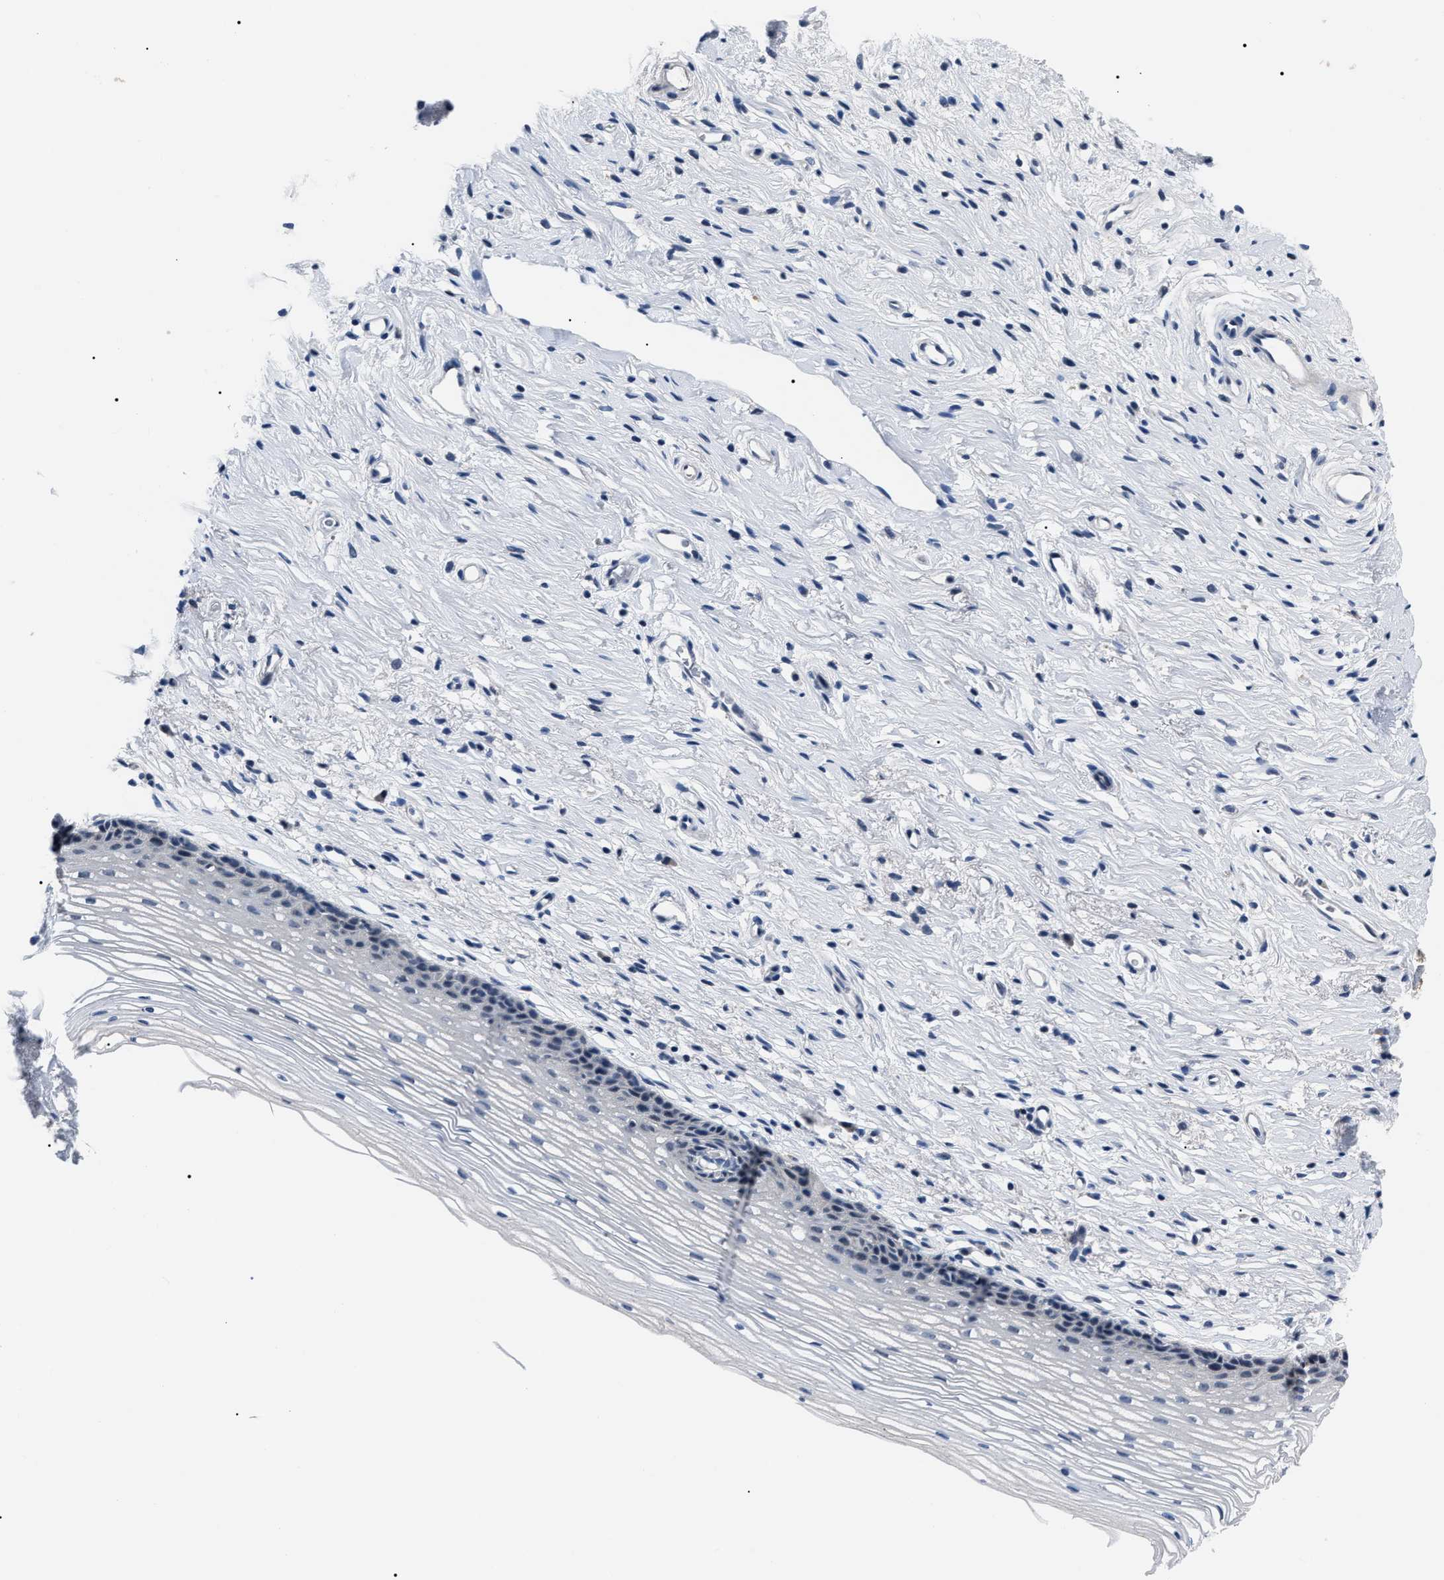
{"staining": {"intensity": "negative", "quantity": "none", "location": "none"}, "tissue": "cervix", "cell_type": "Glandular cells", "image_type": "normal", "snomed": [{"axis": "morphology", "description": "Normal tissue, NOS"}, {"axis": "topography", "description": "Cervix"}], "caption": "A high-resolution image shows IHC staining of benign cervix, which exhibits no significant expression in glandular cells.", "gene": "LRWD1", "patient": {"sex": "female", "age": 77}}